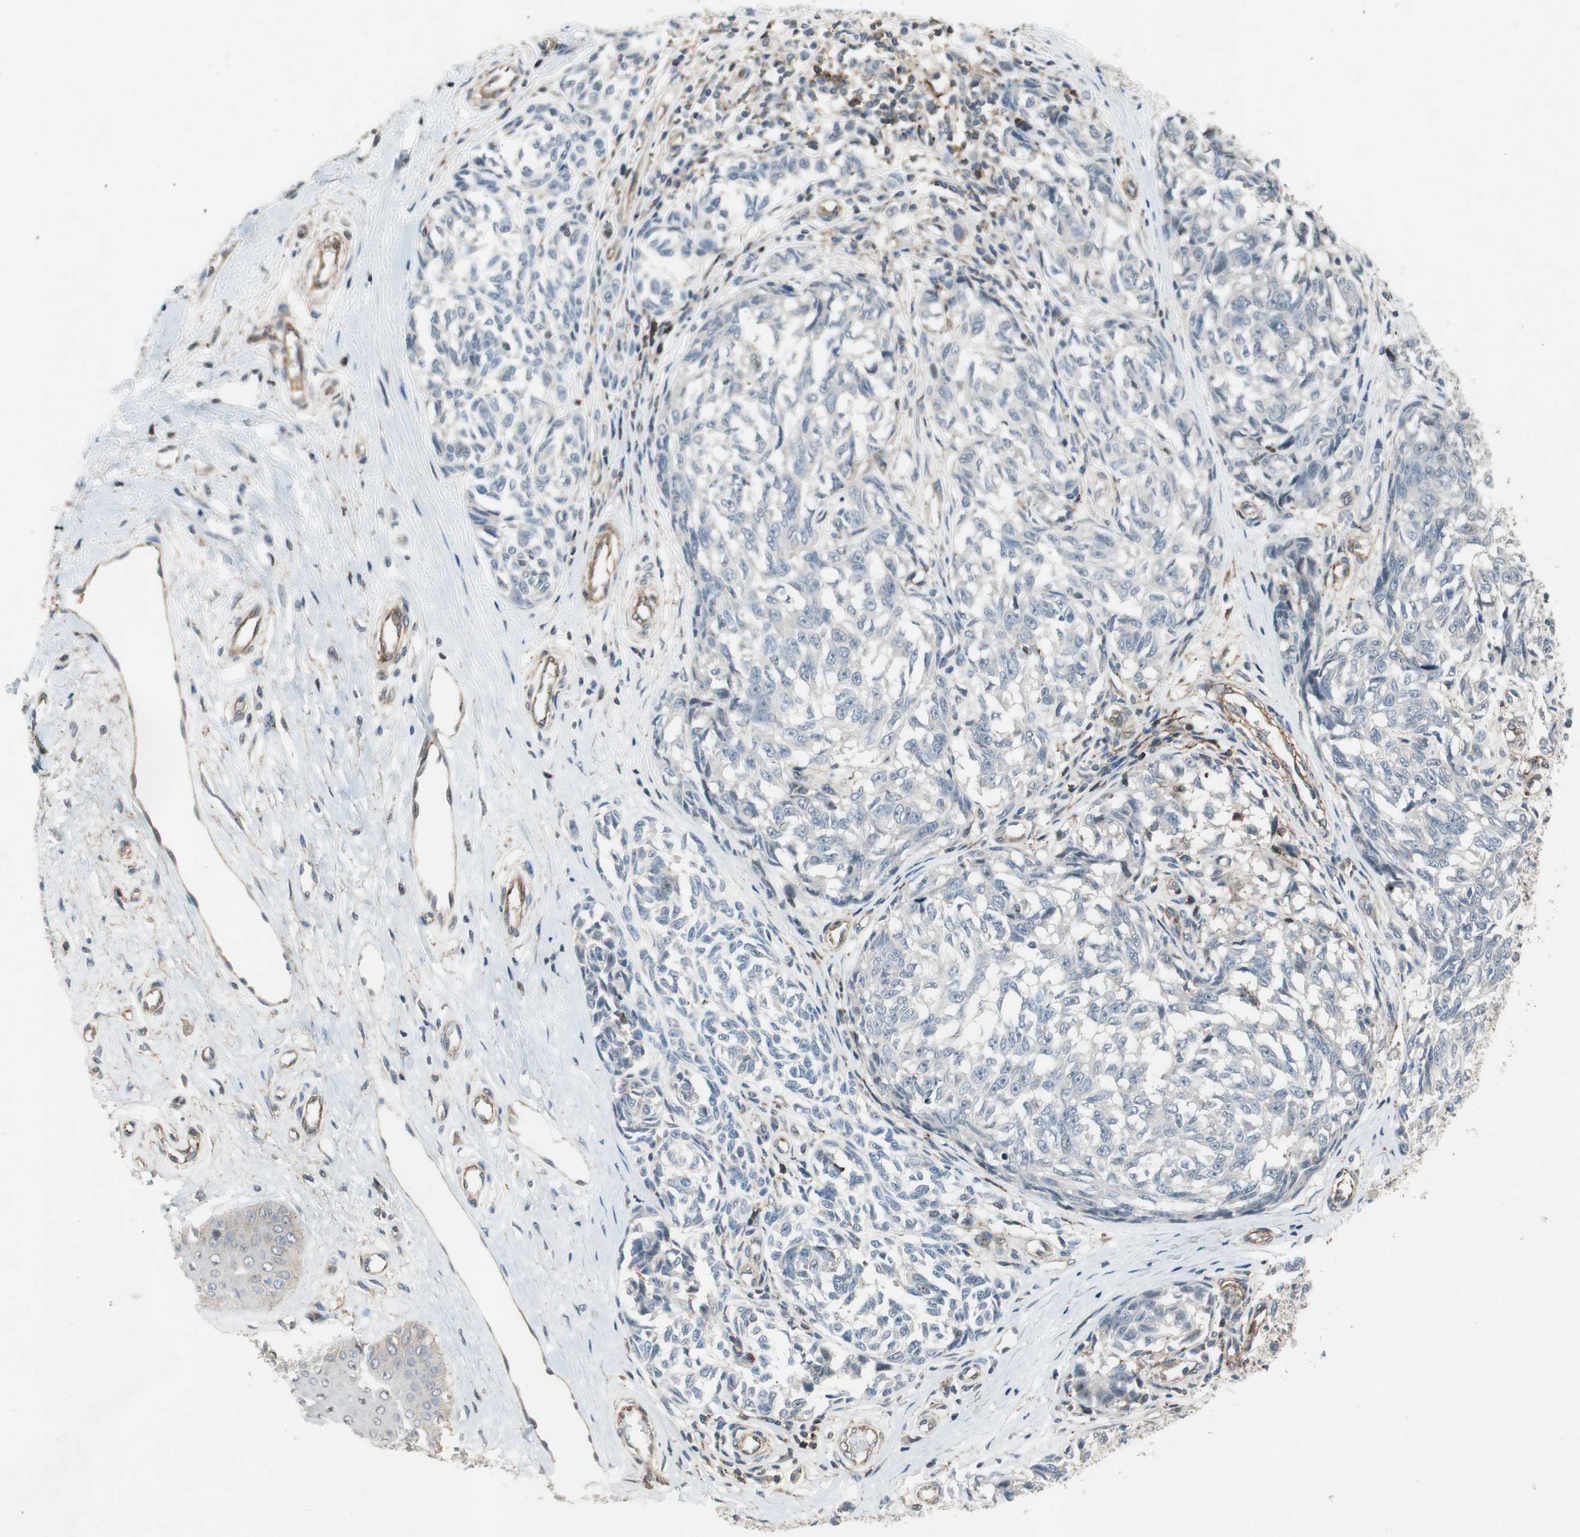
{"staining": {"intensity": "negative", "quantity": "none", "location": "none"}, "tissue": "melanoma", "cell_type": "Tumor cells", "image_type": "cancer", "snomed": [{"axis": "morphology", "description": "Malignant melanoma, NOS"}, {"axis": "topography", "description": "Skin"}], "caption": "This is an IHC image of human melanoma. There is no expression in tumor cells.", "gene": "GRHL1", "patient": {"sex": "female", "age": 64}}